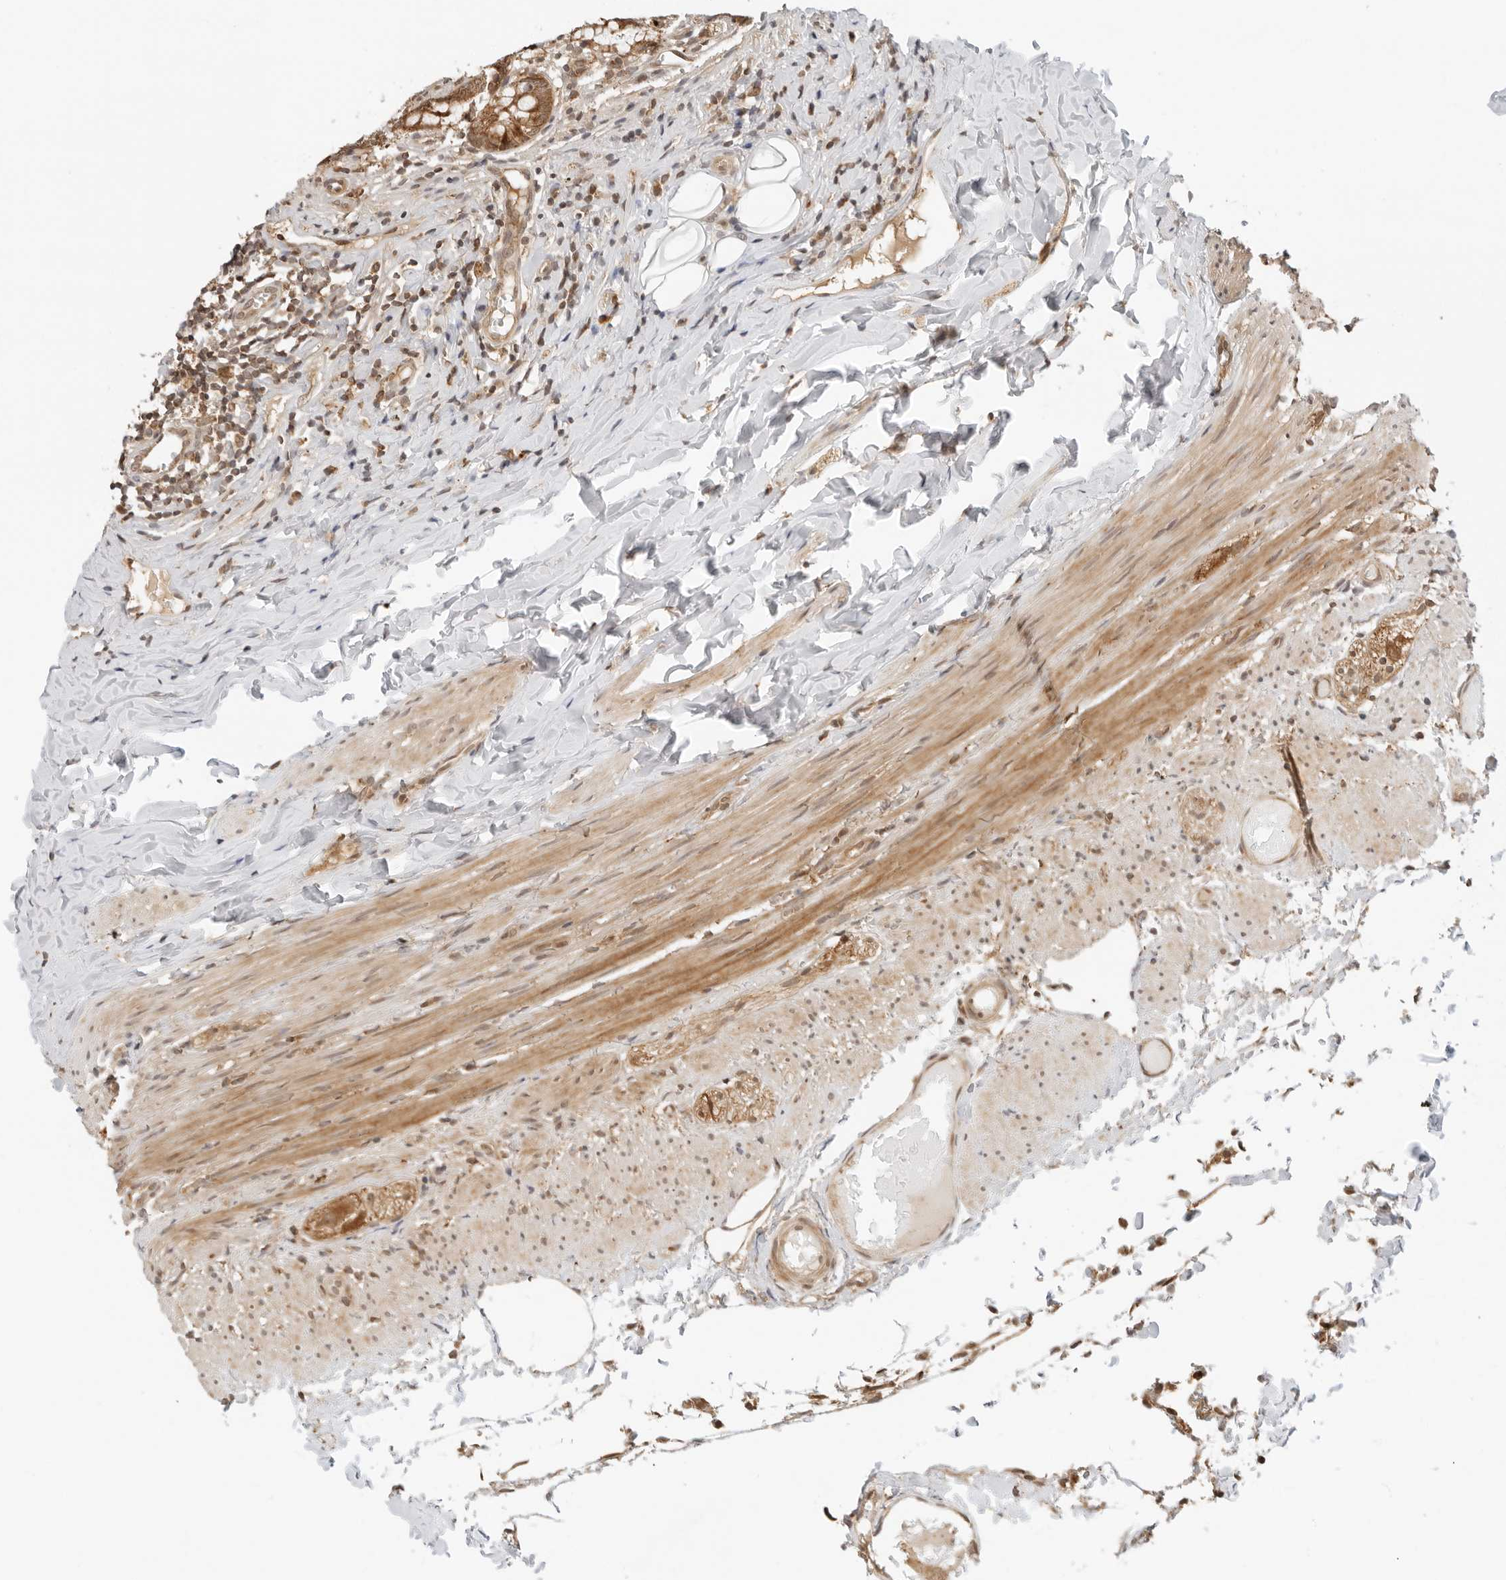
{"staining": {"intensity": "strong", "quantity": ">75%", "location": "cytoplasmic/membranous"}, "tissue": "appendix", "cell_type": "Glandular cells", "image_type": "normal", "snomed": [{"axis": "morphology", "description": "Normal tissue, NOS"}, {"axis": "topography", "description": "Appendix"}], "caption": "Immunohistochemistry (IHC) staining of normal appendix, which demonstrates high levels of strong cytoplasmic/membranous positivity in about >75% of glandular cells indicating strong cytoplasmic/membranous protein expression. The staining was performed using DAB (brown) for protein detection and nuclei were counterstained in hematoxylin (blue).", "gene": "RC3H1", "patient": {"sex": "male", "age": 8}}